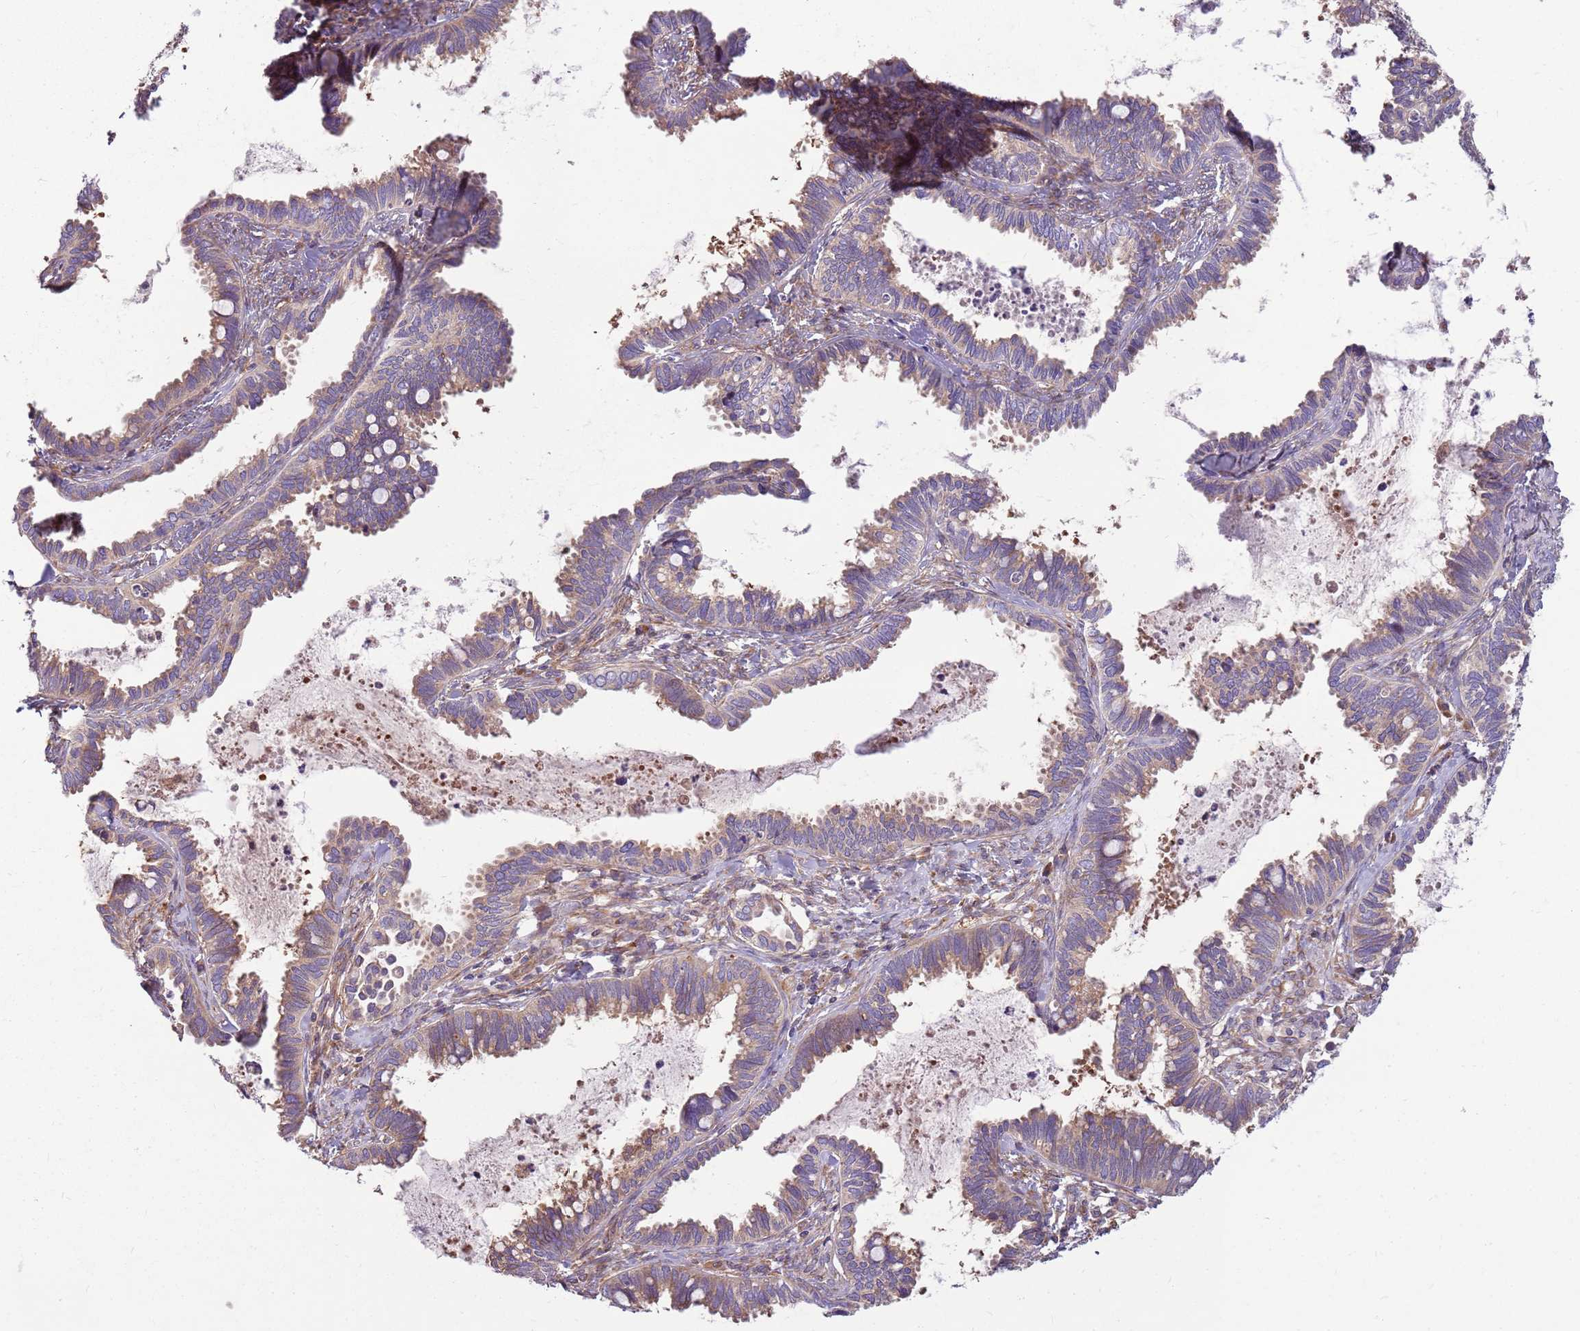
{"staining": {"intensity": "moderate", "quantity": ">75%", "location": "cytoplasmic/membranous"}, "tissue": "cervical cancer", "cell_type": "Tumor cells", "image_type": "cancer", "snomed": [{"axis": "morphology", "description": "Adenocarcinoma, NOS"}, {"axis": "topography", "description": "Cervix"}], "caption": "Moderate cytoplasmic/membranous protein positivity is present in about >75% of tumor cells in cervical cancer. (DAB (3,3'-diaminobenzidine) IHC, brown staining for protein, blue staining for nuclei).", "gene": "EMC1", "patient": {"sex": "female", "age": 37}}